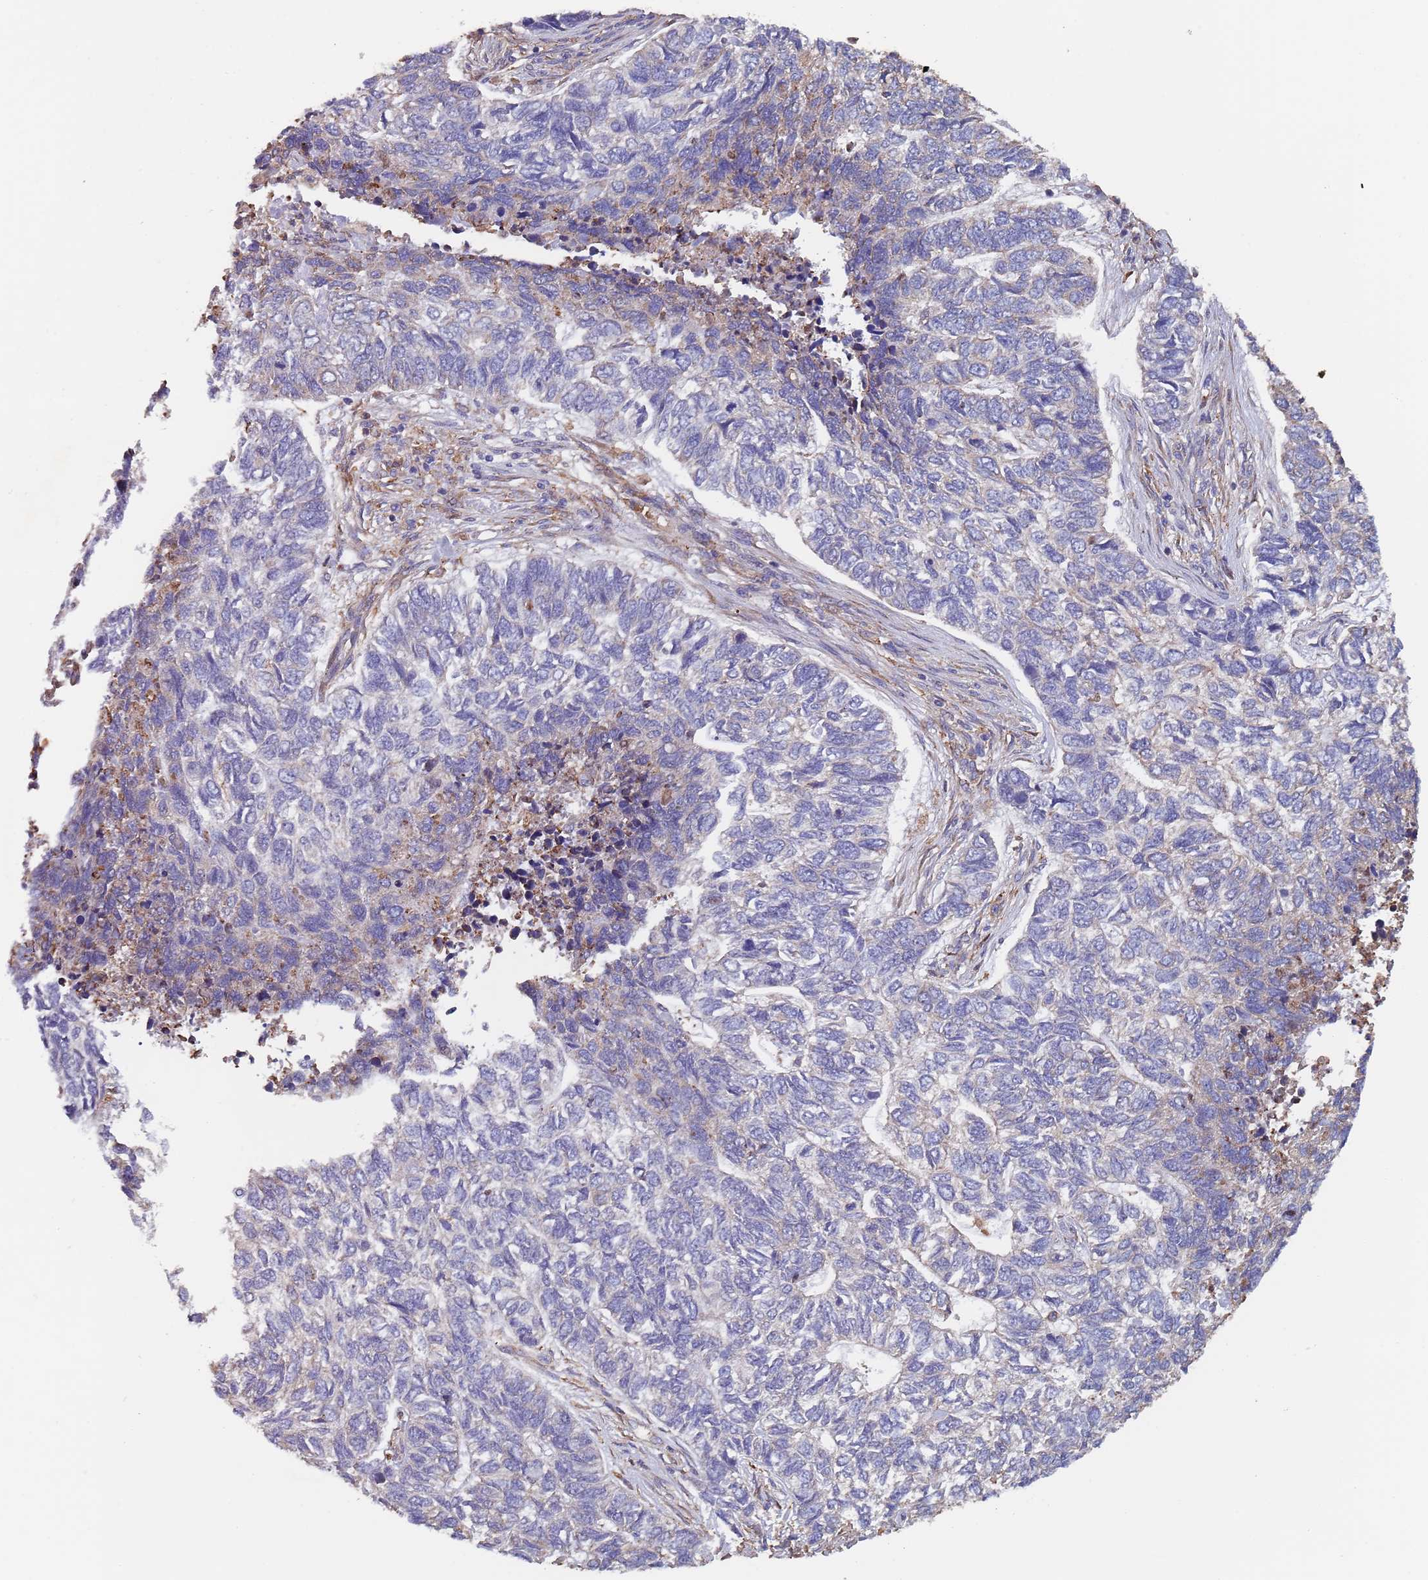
{"staining": {"intensity": "negative", "quantity": "none", "location": "none"}, "tissue": "skin cancer", "cell_type": "Tumor cells", "image_type": "cancer", "snomed": [{"axis": "morphology", "description": "Basal cell carcinoma"}, {"axis": "topography", "description": "Skin"}], "caption": "High power microscopy micrograph of an immunohistochemistry (IHC) histopathology image of skin cancer, revealing no significant expression in tumor cells. (DAB (3,3'-diaminobenzidine) immunohistochemistry, high magnification).", "gene": "DCUN1D3", "patient": {"sex": "female", "age": 65}}